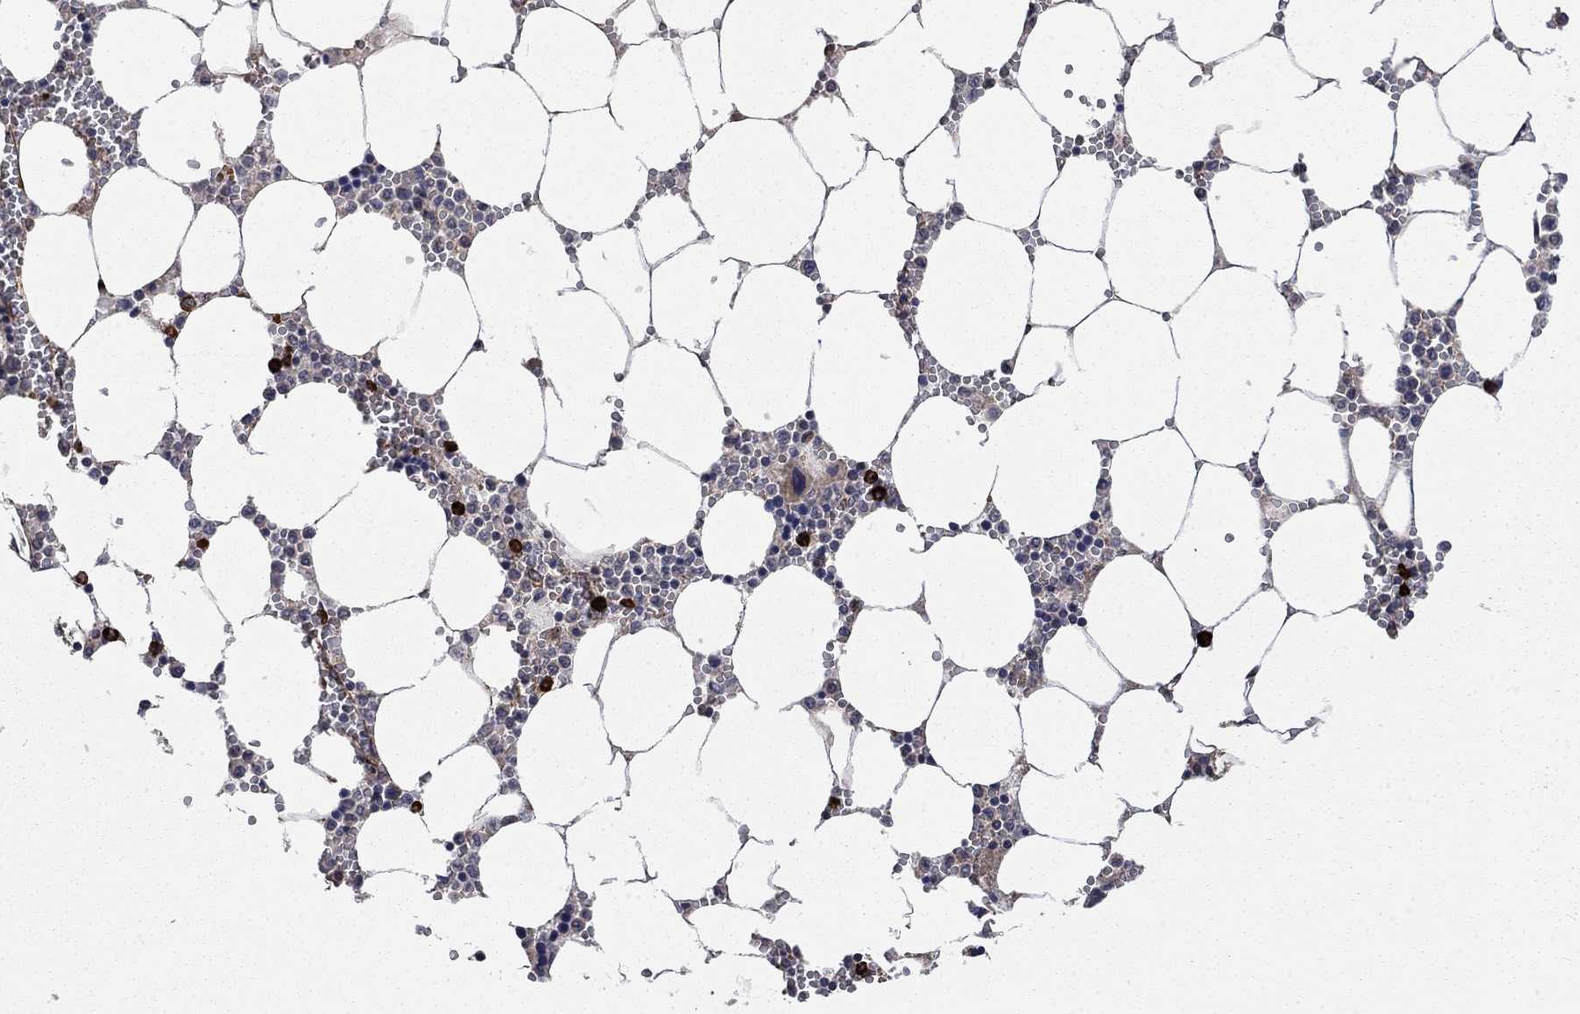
{"staining": {"intensity": "strong", "quantity": "<25%", "location": "cytoplasmic/membranous"}, "tissue": "bone marrow", "cell_type": "Hematopoietic cells", "image_type": "normal", "snomed": [{"axis": "morphology", "description": "Normal tissue, NOS"}, {"axis": "topography", "description": "Bone marrow"}], "caption": "The photomicrograph displays a brown stain indicating the presence of a protein in the cytoplasmic/membranous of hematopoietic cells in bone marrow. (Brightfield microscopy of DAB IHC at high magnification).", "gene": "VCAN", "patient": {"sex": "female", "age": 64}}